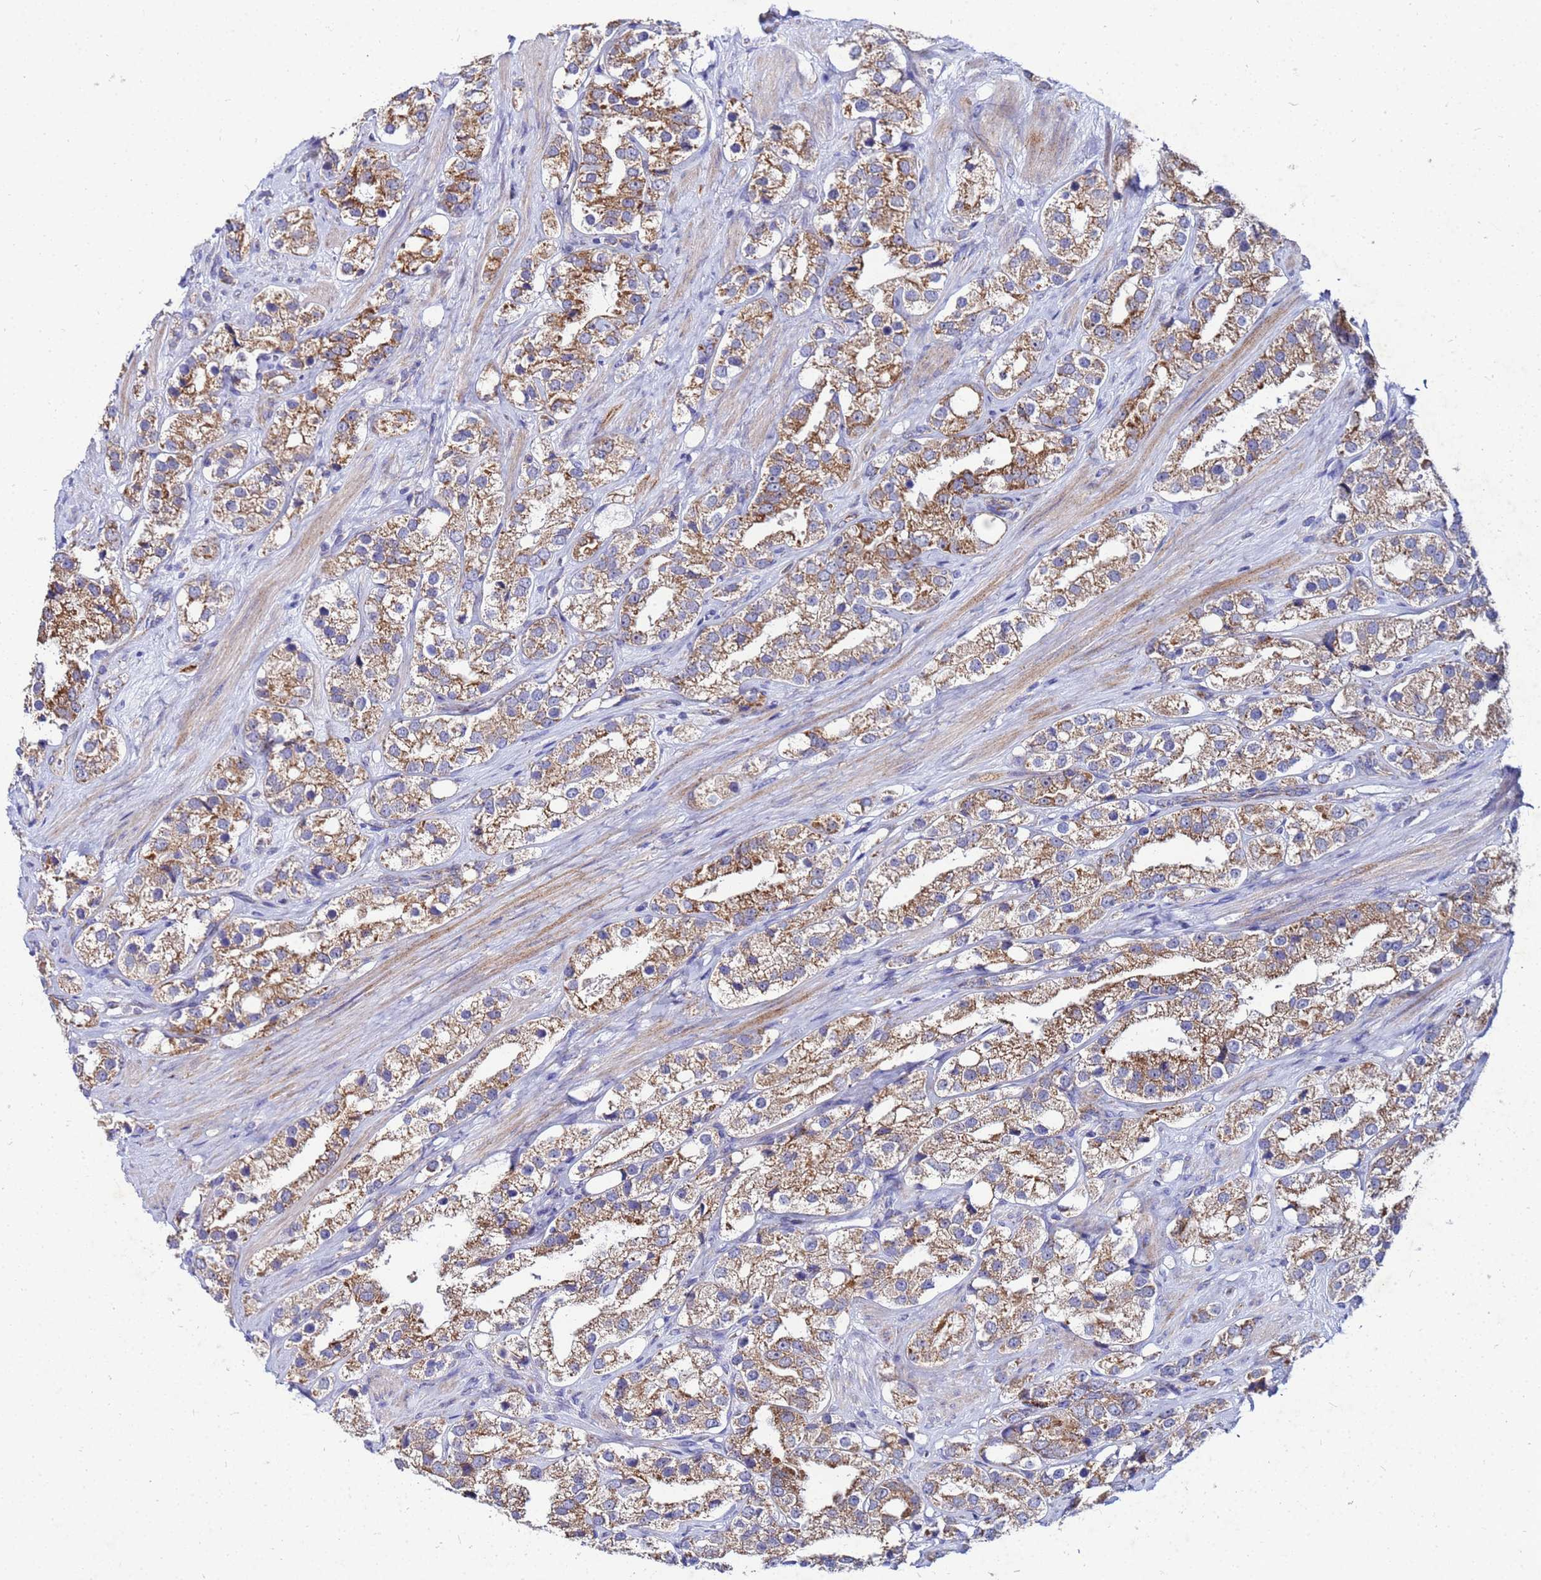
{"staining": {"intensity": "moderate", "quantity": ">75%", "location": "cytoplasmic/membranous"}, "tissue": "prostate cancer", "cell_type": "Tumor cells", "image_type": "cancer", "snomed": [{"axis": "morphology", "description": "Adenocarcinoma, NOS"}, {"axis": "topography", "description": "Prostate"}], "caption": "Protein staining demonstrates moderate cytoplasmic/membranous positivity in about >75% of tumor cells in prostate cancer (adenocarcinoma). (Stains: DAB in brown, nuclei in blue, Microscopy: brightfield microscopy at high magnification).", "gene": "FAHD2A", "patient": {"sex": "male", "age": 79}}